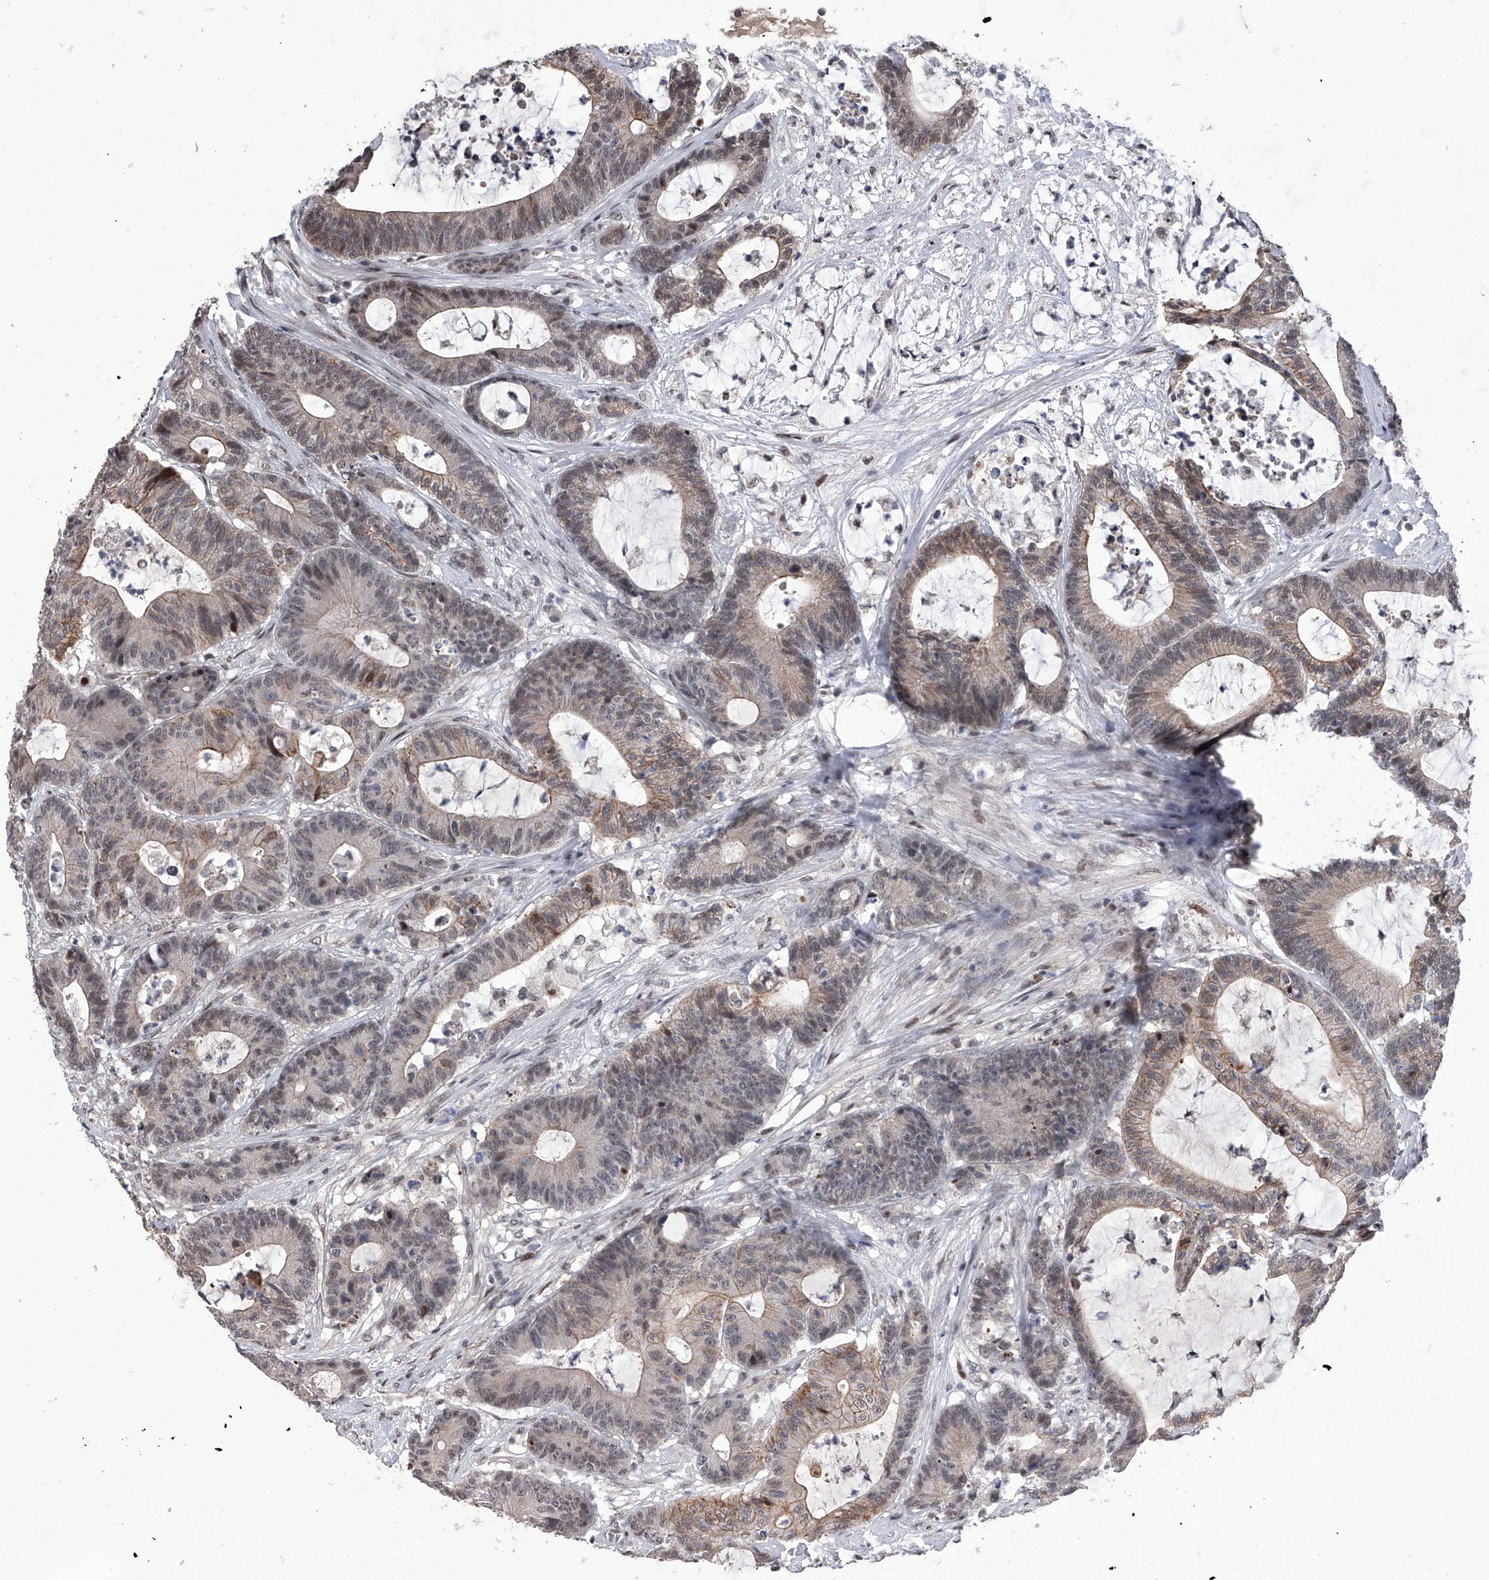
{"staining": {"intensity": "moderate", "quantity": "<25%", "location": "cytoplasmic/membranous"}, "tissue": "colorectal cancer", "cell_type": "Tumor cells", "image_type": "cancer", "snomed": [{"axis": "morphology", "description": "Adenocarcinoma, NOS"}, {"axis": "topography", "description": "Colon"}], "caption": "Moderate cytoplasmic/membranous protein positivity is identified in about <25% of tumor cells in colorectal cancer (adenocarcinoma). (Brightfield microscopy of DAB IHC at high magnification).", "gene": "ZNF426", "patient": {"sex": "female", "age": 84}}